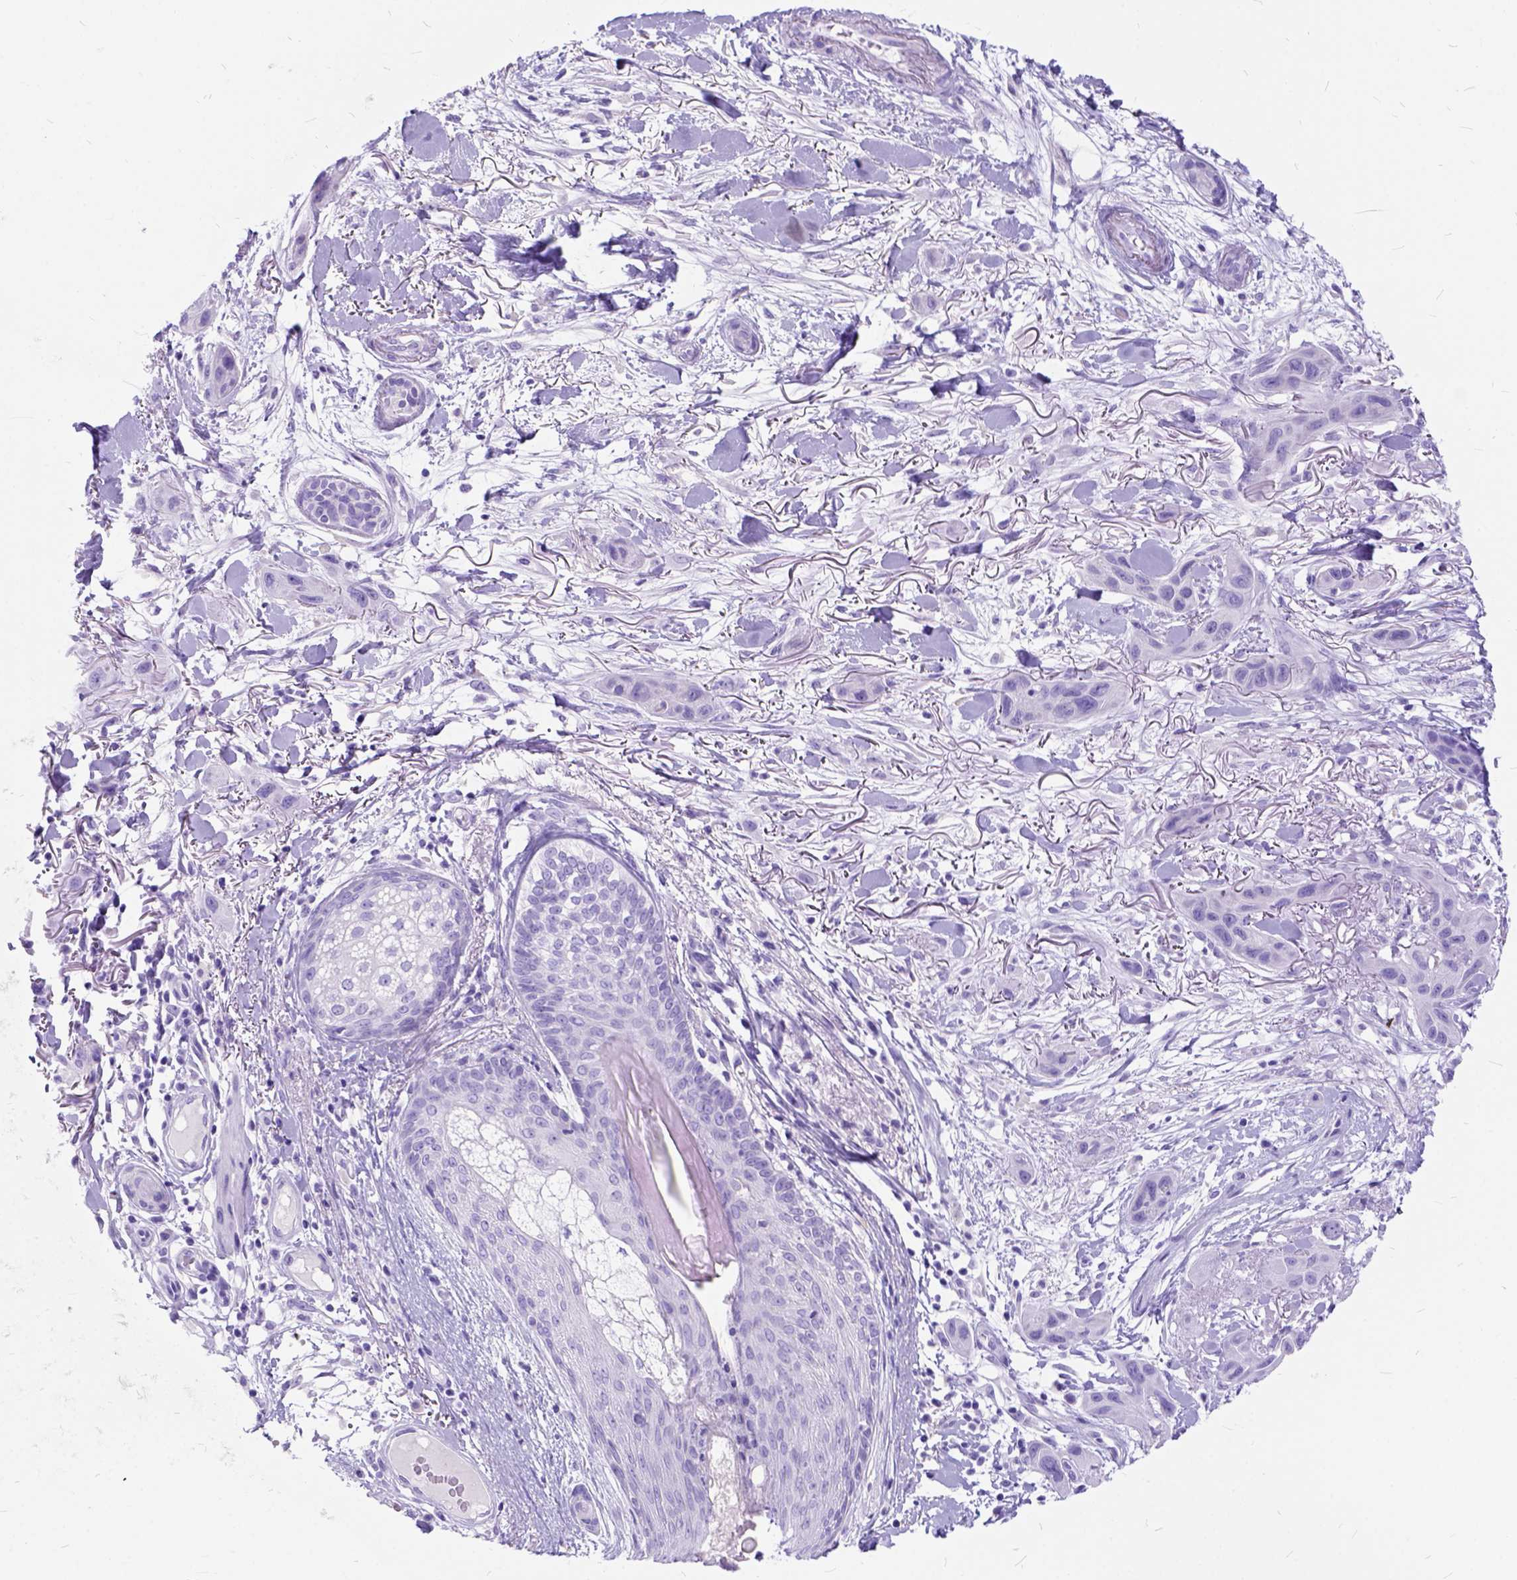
{"staining": {"intensity": "negative", "quantity": "none", "location": "none"}, "tissue": "skin cancer", "cell_type": "Tumor cells", "image_type": "cancer", "snomed": [{"axis": "morphology", "description": "Squamous cell carcinoma, NOS"}, {"axis": "topography", "description": "Skin"}], "caption": "Immunohistochemical staining of human squamous cell carcinoma (skin) demonstrates no significant expression in tumor cells.", "gene": "C1QTNF3", "patient": {"sex": "male", "age": 79}}